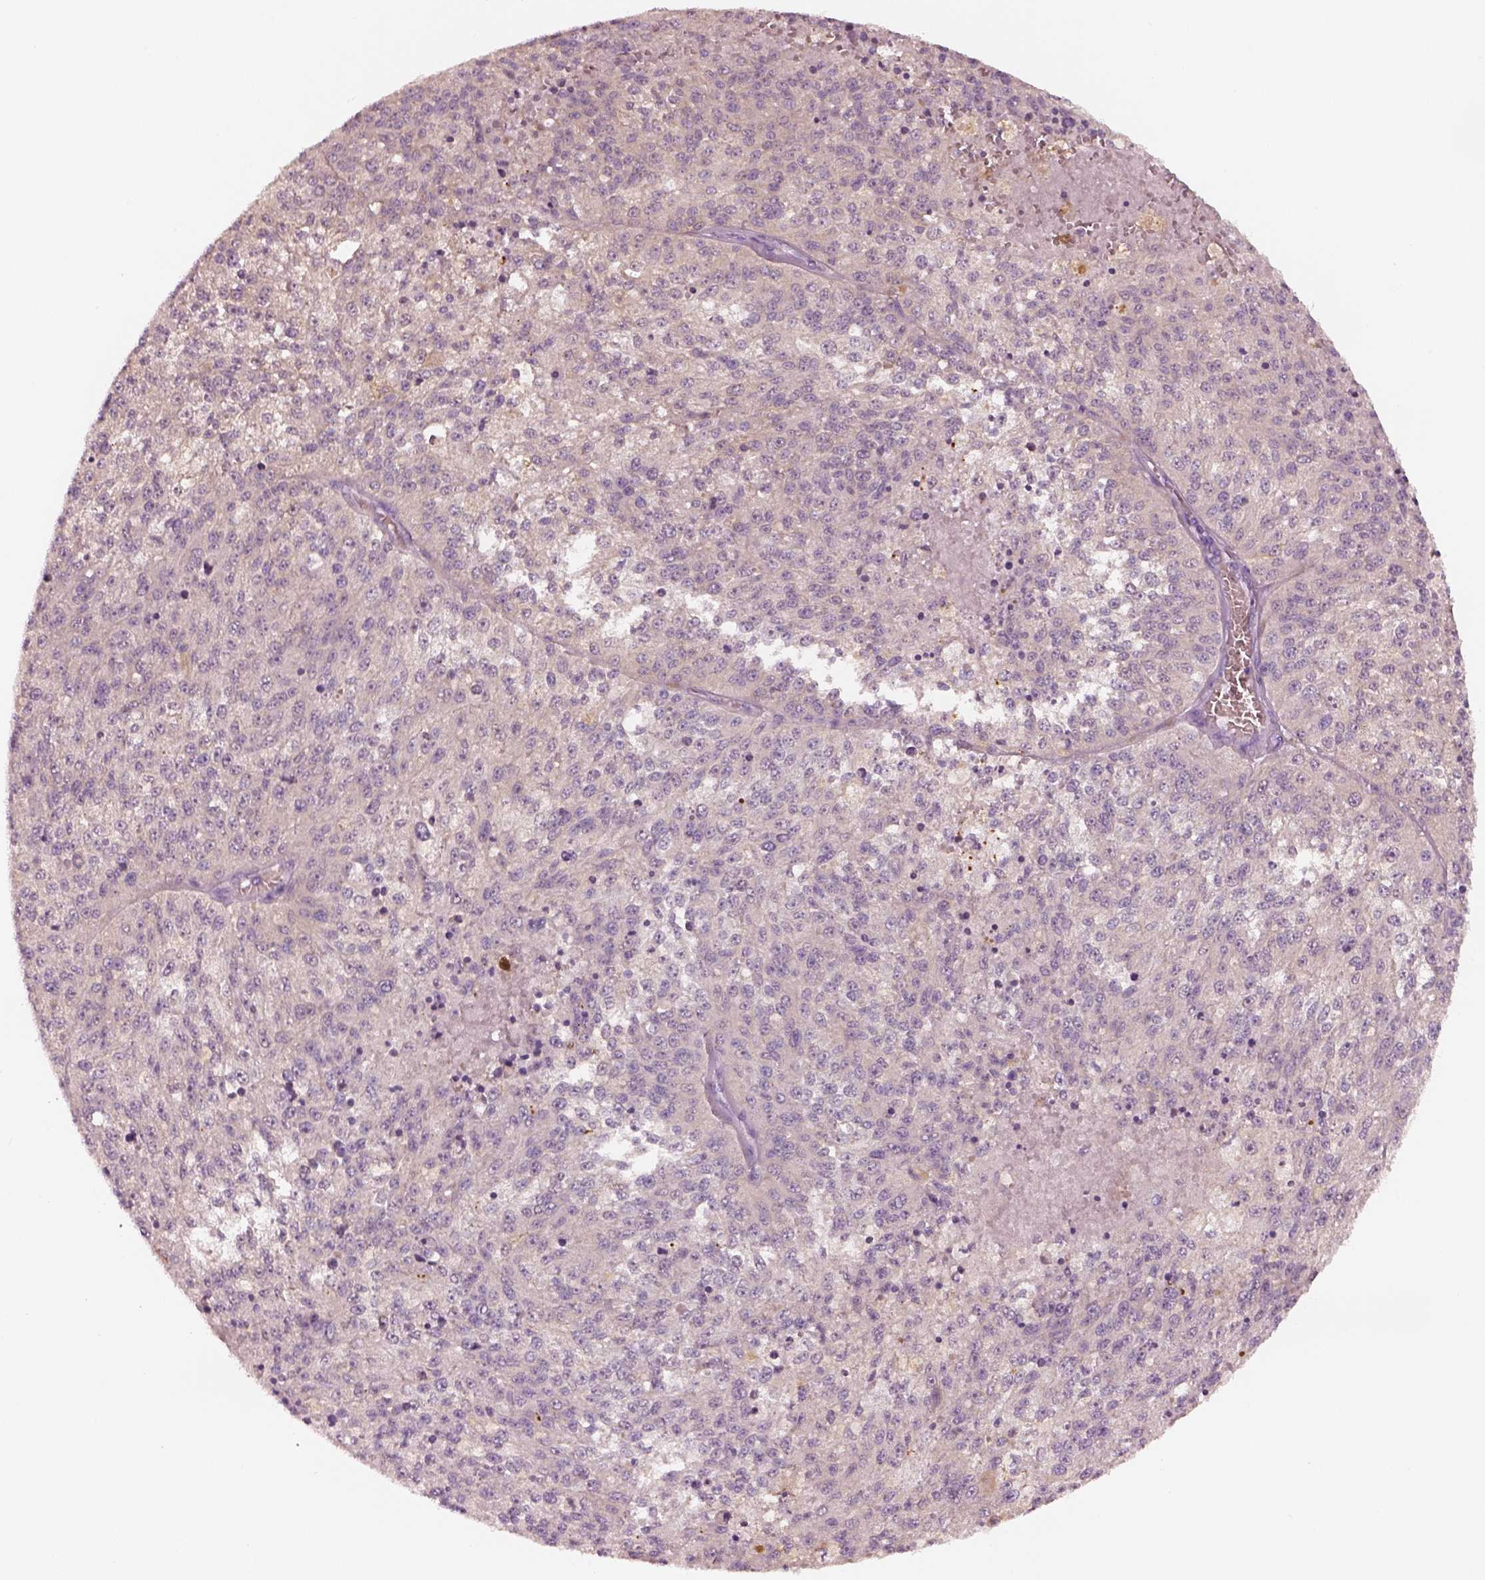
{"staining": {"intensity": "negative", "quantity": "none", "location": "none"}, "tissue": "melanoma", "cell_type": "Tumor cells", "image_type": "cancer", "snomed": [{"axis": "morphology", "description": "Malignant melanoma, Metastatic site"}, {"axis": "topography", "description": "Lymph node"}], "caption": "Protein analysis of malignant melanoma (metastatic site) displays no significant positivity in tumor cells.", "gene": "ELSPBP1", "patient": {"sex": "female", "age": 64}}